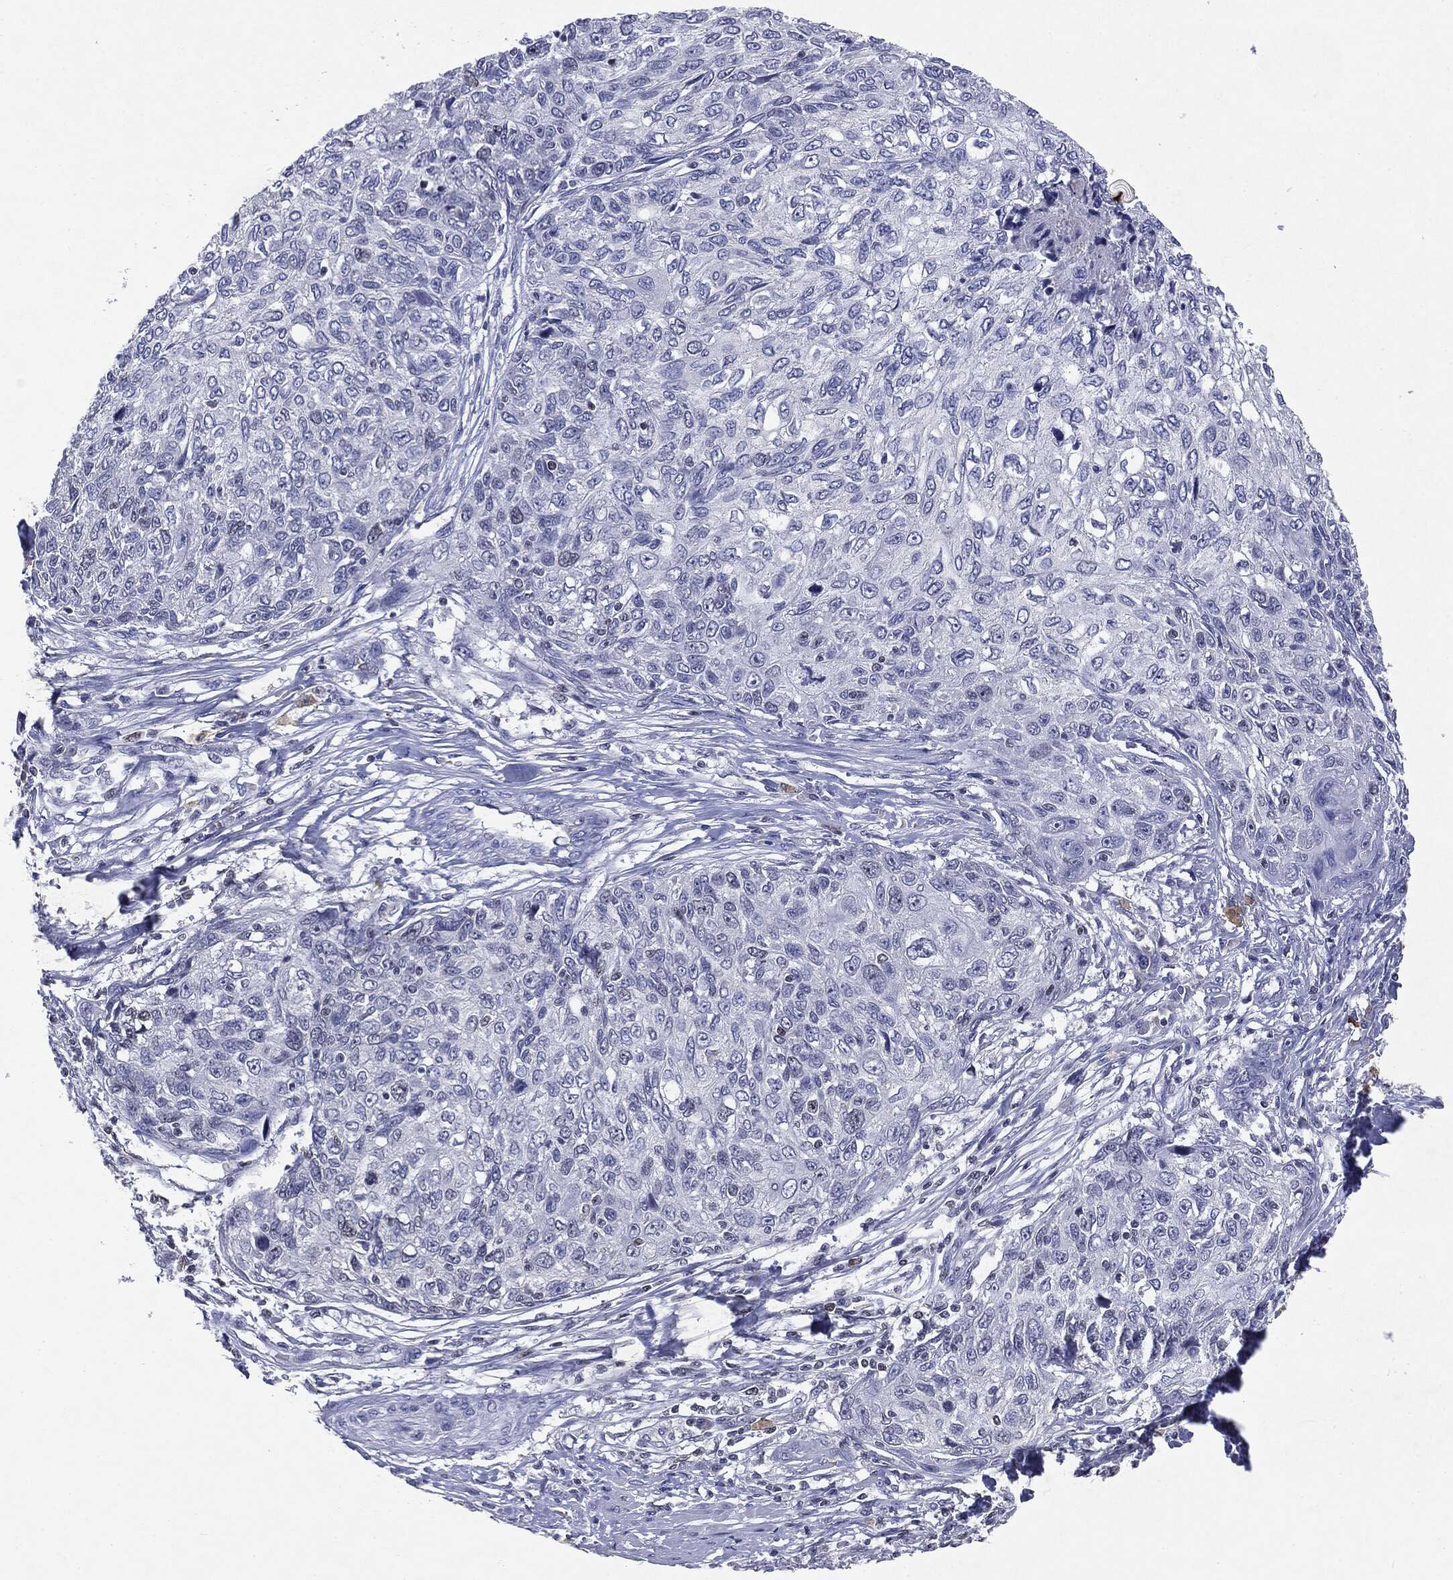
{"staining": {"intensity": "negative", "quantity": "none", "location": "none"}, "tissue": "skin cancer", "cell_type": "Tumor cells", "image_type": "cancer", "snomed": [{"axis": "morphology", "description": "Squamous cell carcinoma, NOS"}, {"axis": "topography", "description": "Skin"}], "caption": "High magnification brightfield microscopy of skin cancer (squamous cell carcinoma) stained with DAB (3,3'-diaminobenzidine) (brown) and counterstained with hematoxylin (blue): tumor cells show no significant expression. Brightfield microscopy of immunohistochemistry (IHC) stained with DAB (brown) and hematoxylin (blue), captured at high magnification.", "gene": "KIF2C", "patient": {"sex": "male", "age": 92}}